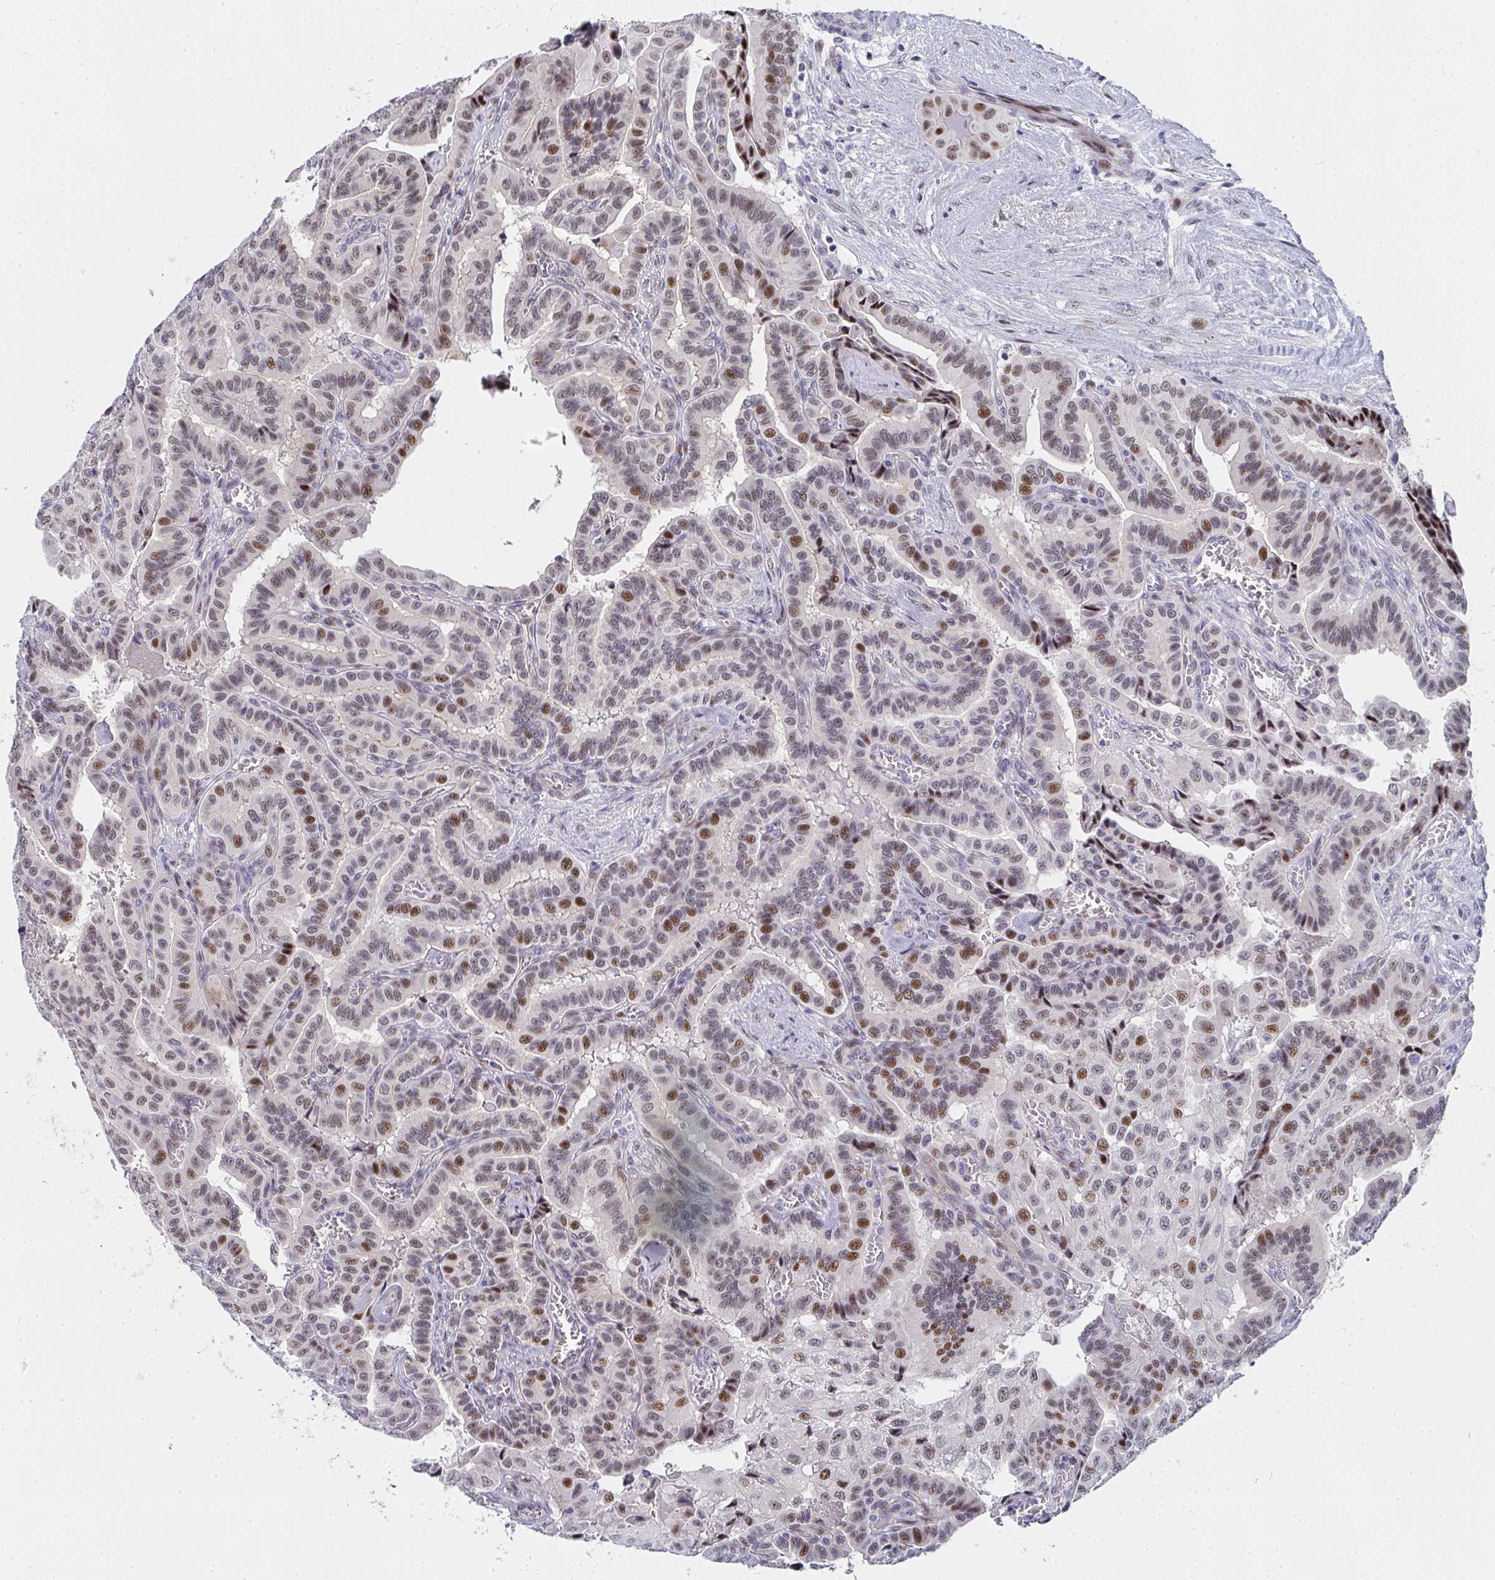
{"staining": {"intensity": "moderate", "quantity": "25%-75%", "location": "nuclear"}, "tissue": "thyroid cancer", "cell_type": "Tumor cells", "image_type": "cancer", "snomed": [{"axis": "morphology", "description": "Papillary adenocarcinoma, NOS"}, {"axis": "morphology", "description": "Papillary adenoma metastatic"}, {"axis": "topography", "description": "Thyroid gland"}], "caption": "Immunohistochemical staining of thyroid papillary adenocarcinoma displays medium levels of moderate nuclear positivity in approximately 25%-75% of tumor cells. (DAB (3,3'-diaminobenzidine) IHC, brown staining for protein, blue staining for nuclei).", "gene": "ZIC3", "patient": {"sex": "male", "age": 87}}